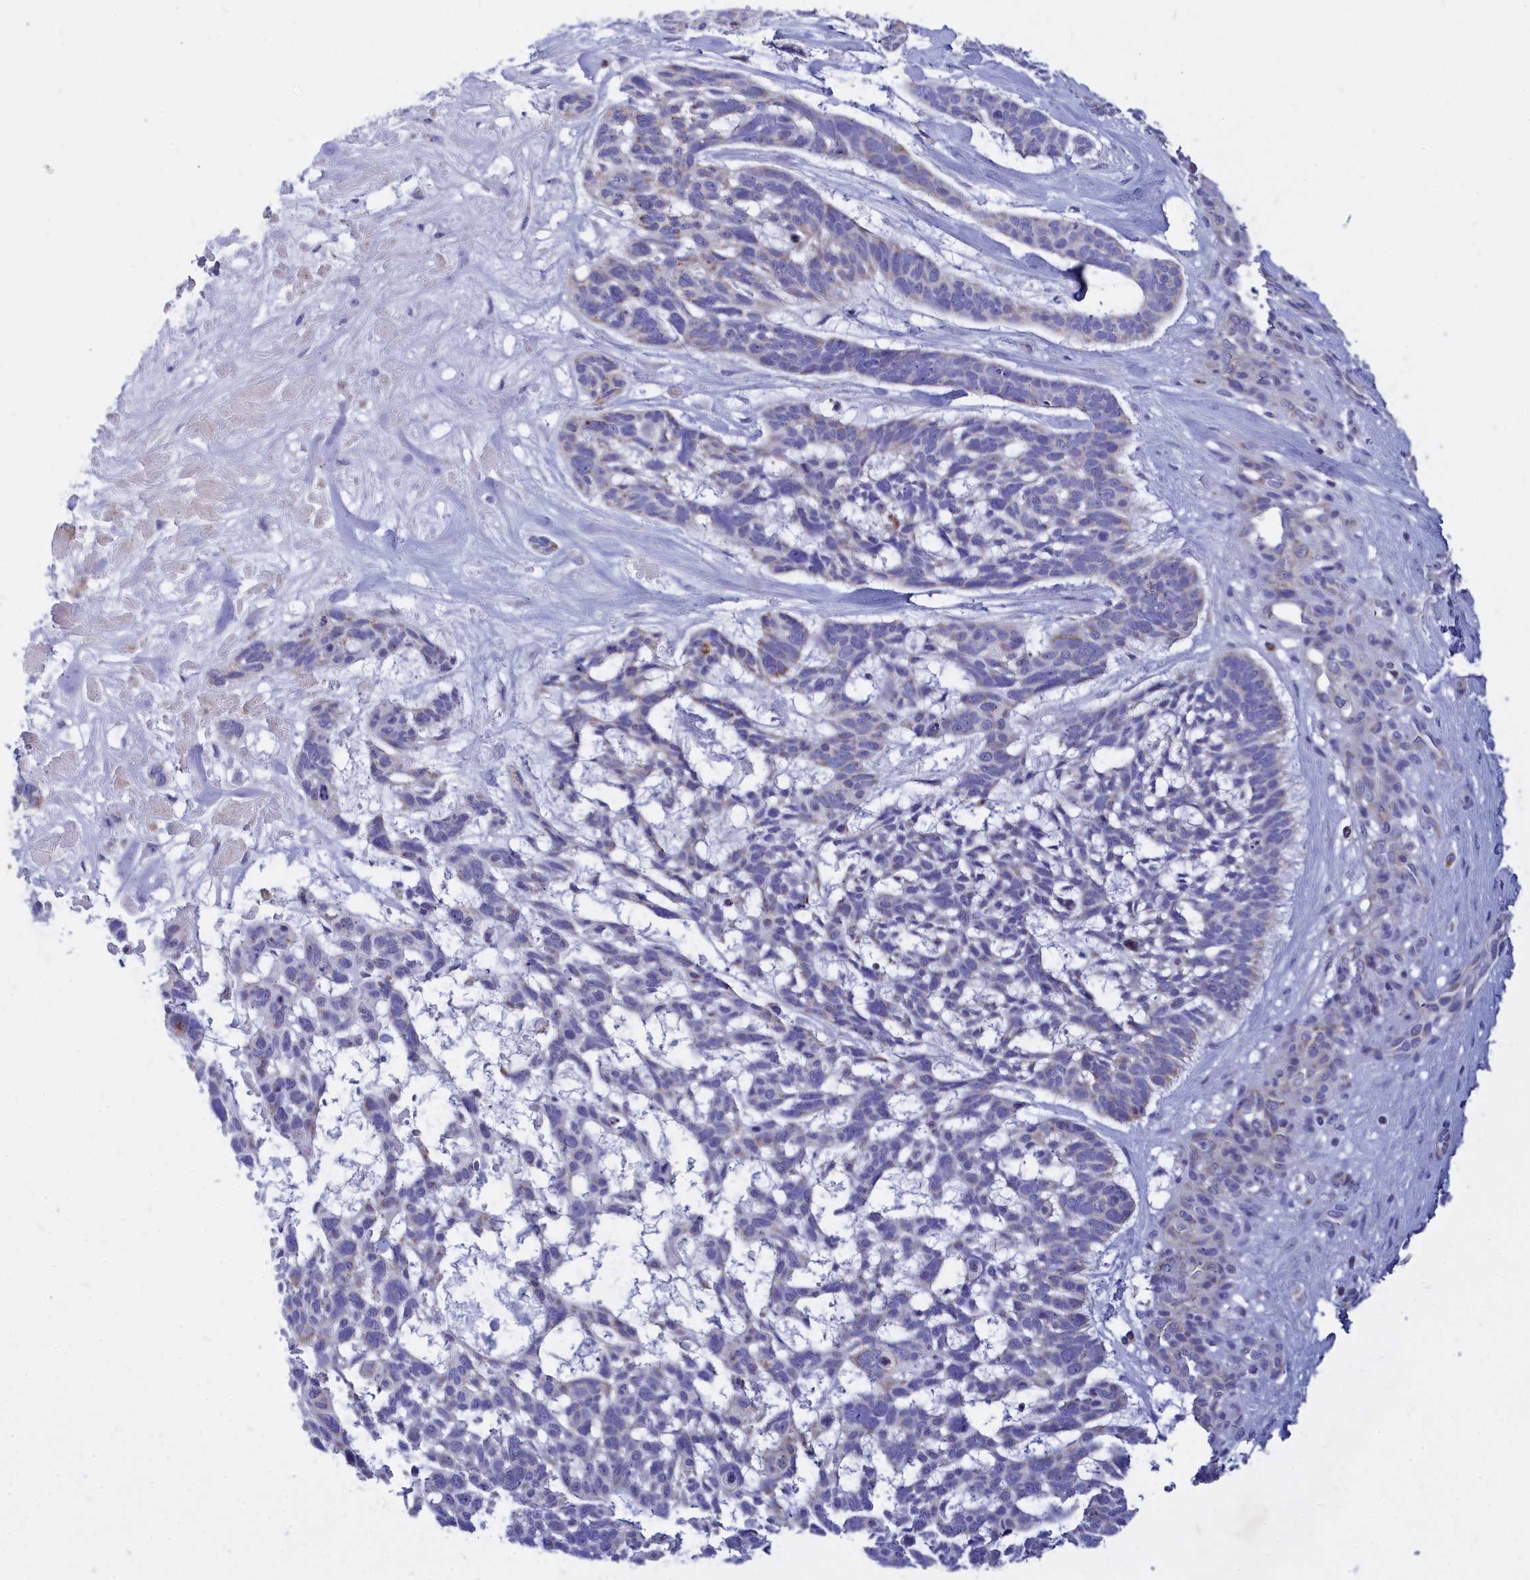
{"staining": {"intensity": "negative", "quantity": "none", "location": "none"}, "tissue": "skin cancer", "cell_type": "Tumor cells", "image_type": "cancer", "snomed": [{"axis": "morphology", "description": "Basal cell carcinoma"}, {"axis": "topography", "description": "Skin"}], "caption": "Protein analysis of skin cancer (basal cell carcinoma) shows no significant positivity in tumor cells.", "gene": "CCRL2", "patient": {"sex": "male", "age": 88}}